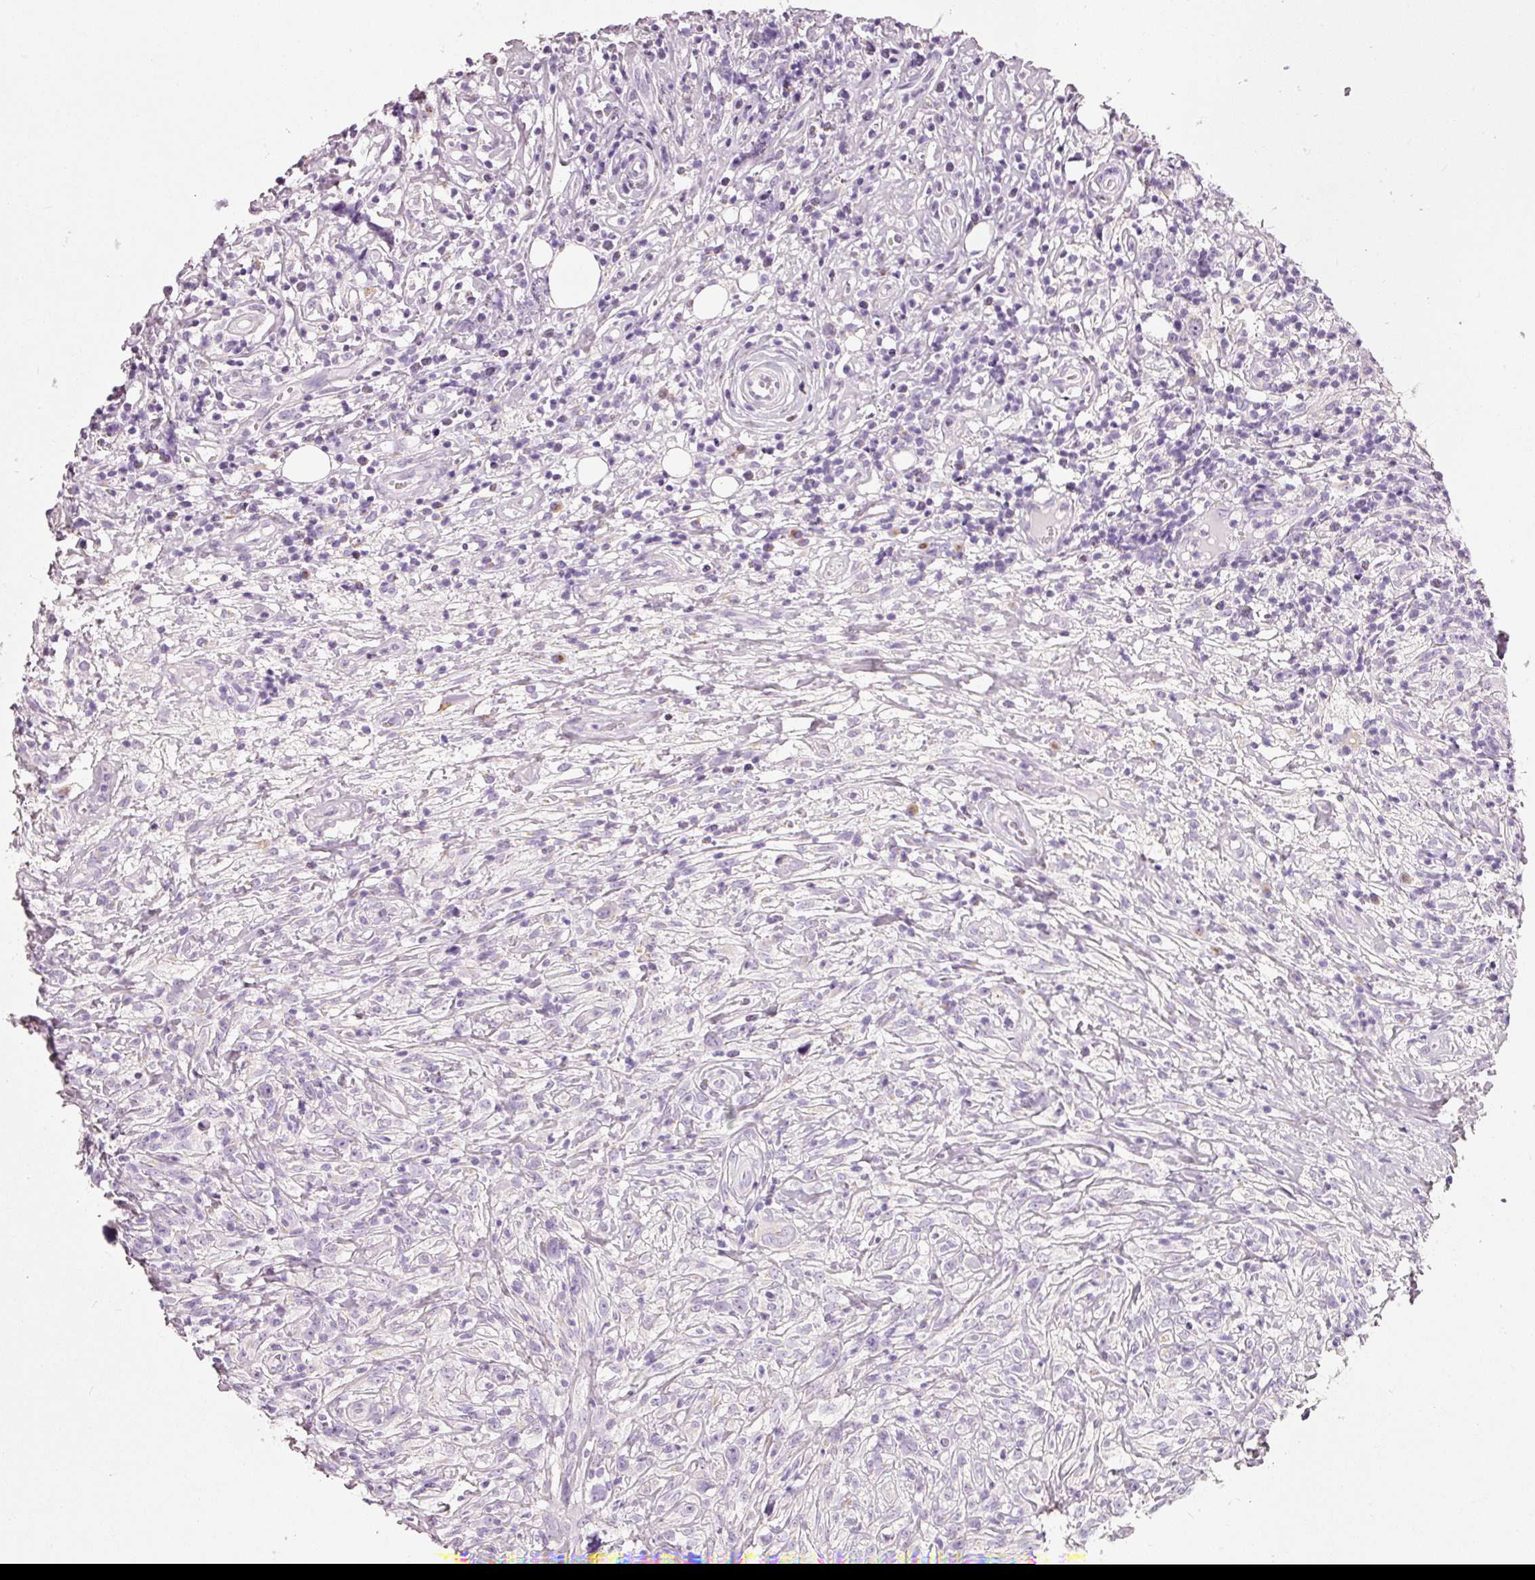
{"staining": {"intensity": "negative", "quantity": "none", "location": "none"}, "tissue": "lymphoma", "cell_type": "Tumor cells", "image_type": "cancer", "snomed": [{"axis": "morphology", "description": "Hodgkin's disease, NOS"}, {"axis": "topography", "description": "No Tissue"}], "caption": "An image of Hodgkin's disease stained for a protein reveals no brown staining in tumor cells.", "gene": "PDXDC1", "patient": {"sex": "female", "age": 21}}